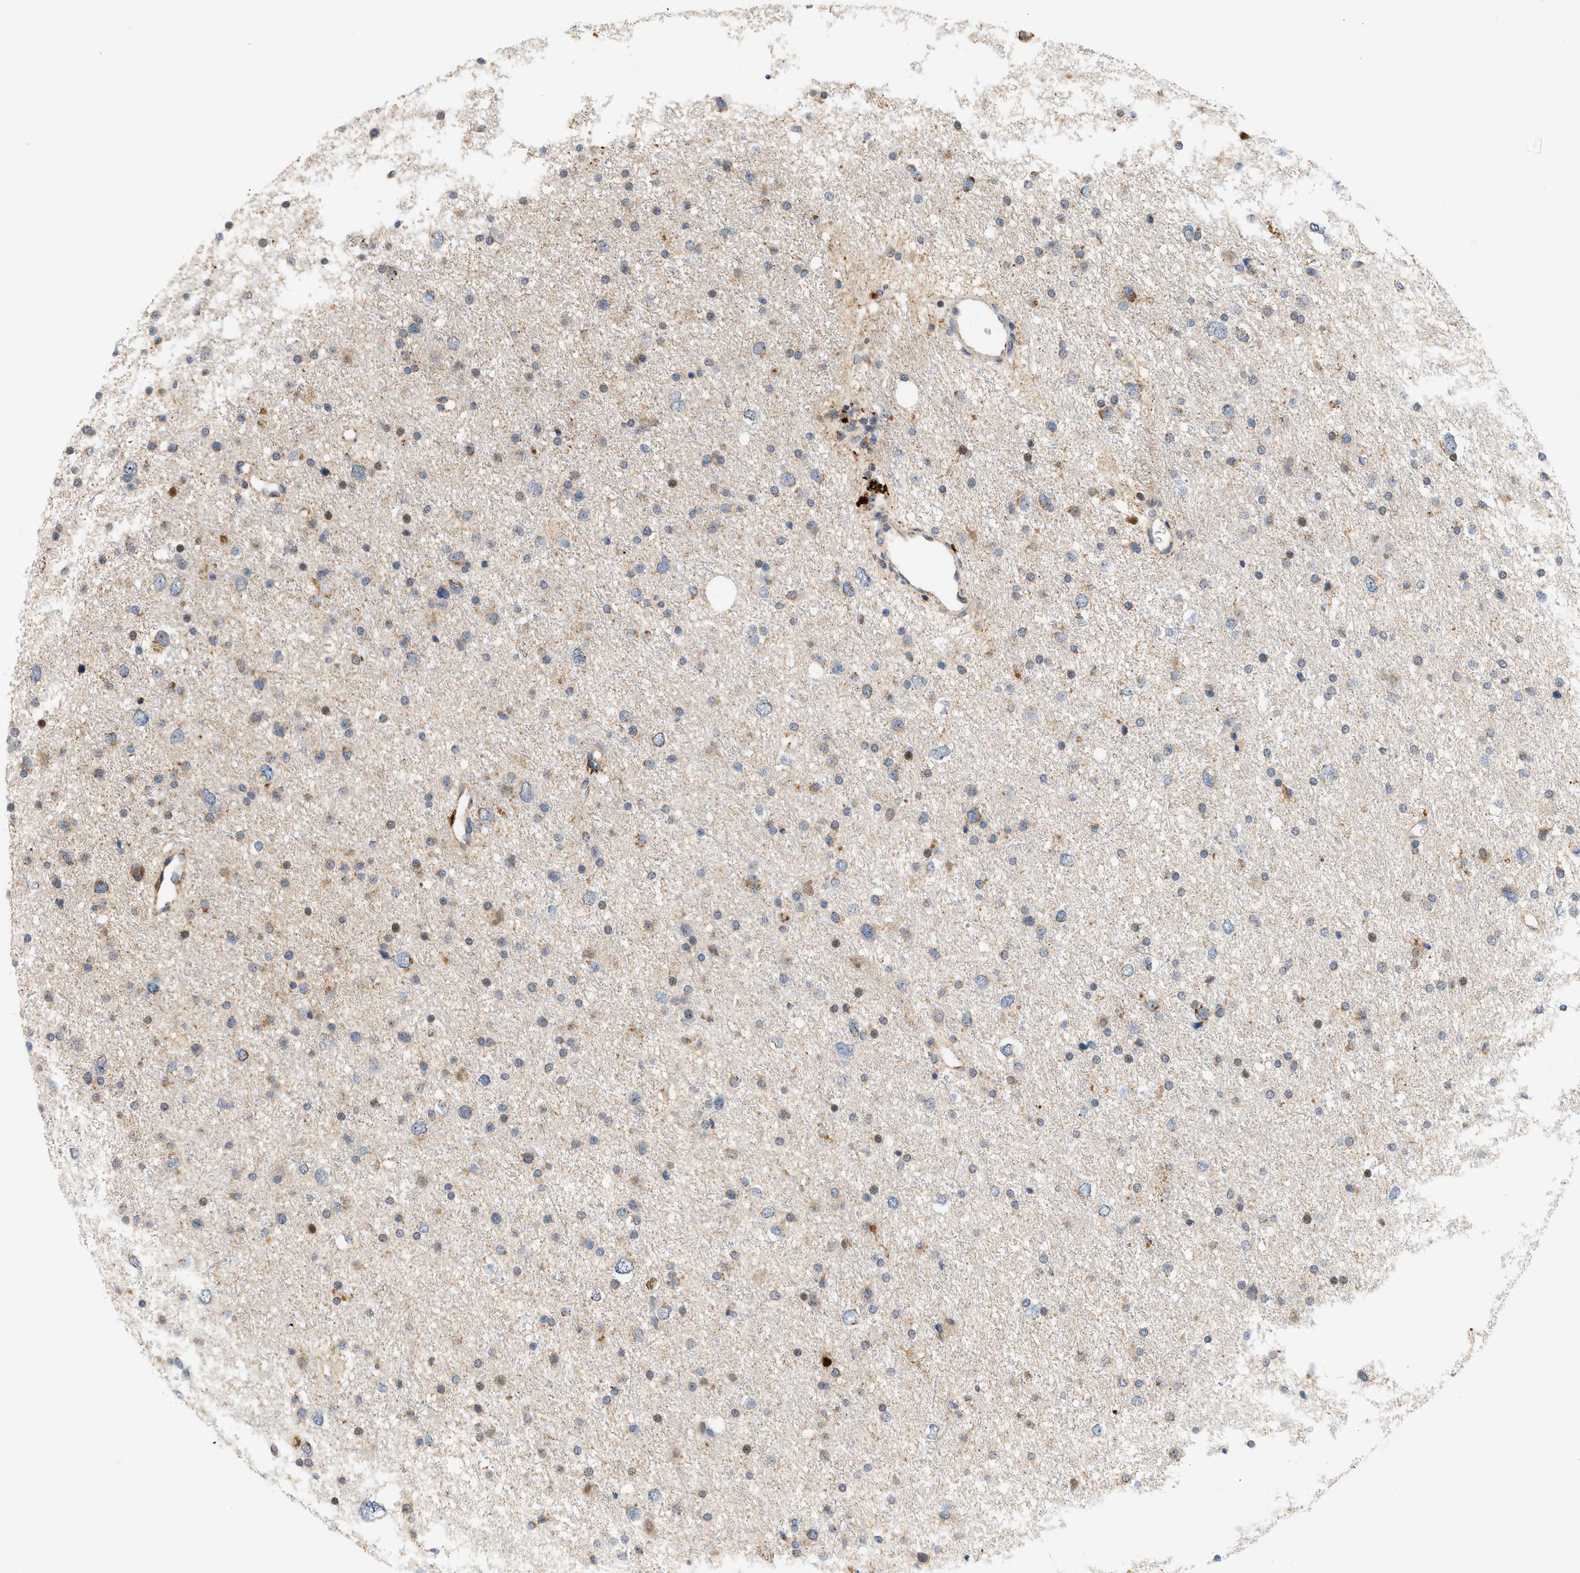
{"staining": {"intensity": "weak", "quantity": "<25%", "location": "cytoplasmic/membranous"}, "tissue": "glioma", "cell_type": "Tumor cells", "image_type": "cancer", "snomed": [{"axis": "morphology", "description": "Glioma, malignant, Low grade"}, {"axis": "topography", "description": "Brain"}], "caption": "This micrograph is of glioma stained with immunohistochemistry (IHC) to label a protein in brown with the nuclei are counter-stained blue. There is no expression in tumor cells. (IHC, brightfield microscopy, high magnification).", "gene": "MCU", "patient": {"sex": "female", "age": 37}}